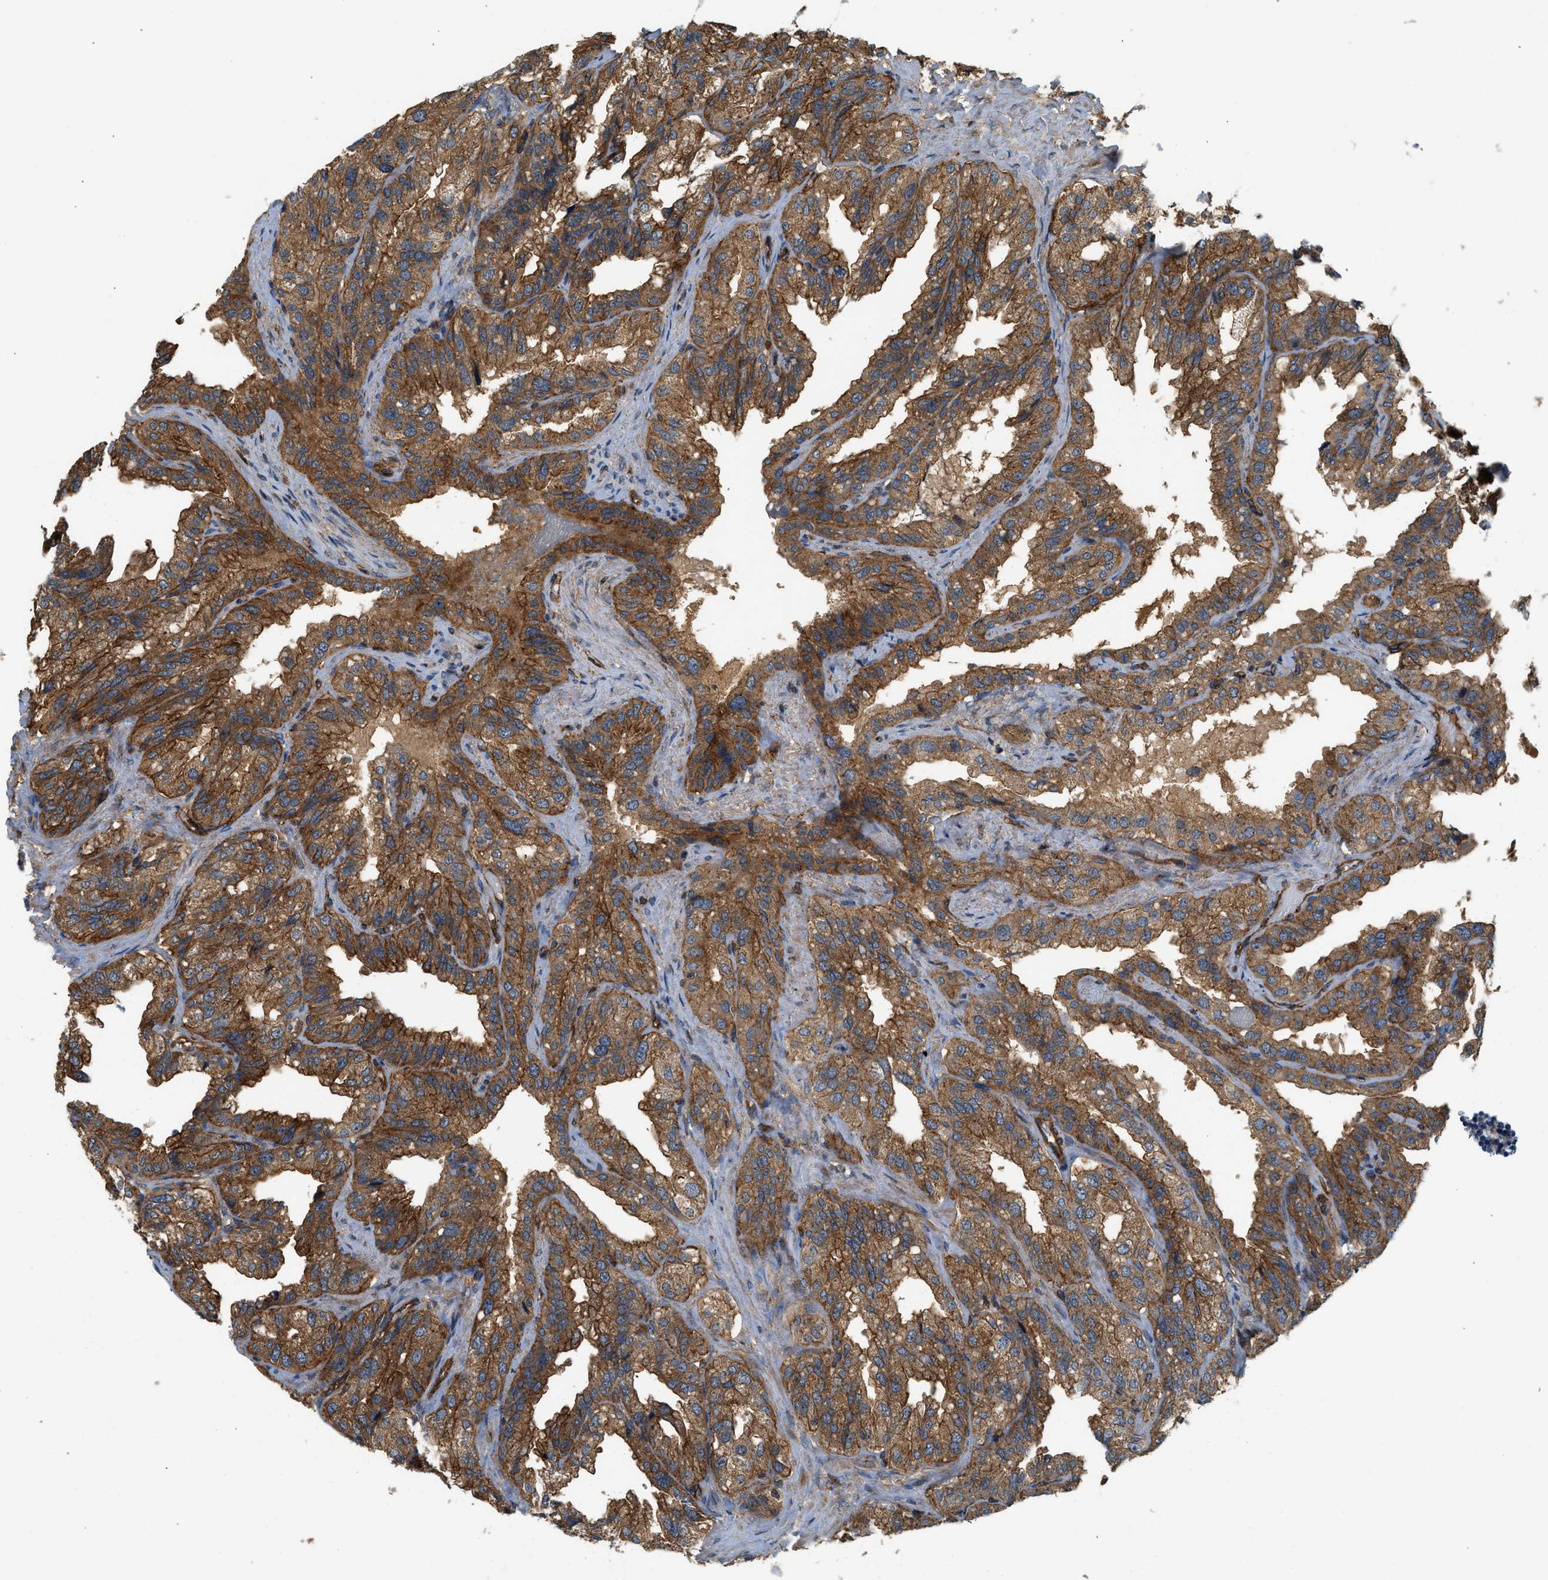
{"staining": {"intensity": "moderate", "quantity": ">75%", "location": "cytoplasmic/membranous"}, "tissue": "seminal vesicle", "cell_type": "Glandular cells", "image_type": "normal", "snomed": [{"axis": "morphology", "description": "Normal tissue, NOS"}, {"axis": "topography", "description": "Seminal veicle"}], "caption": "About >75% of glandular cells in normal seminal vesicle exhibit moderate cytoplasmic/membranous protein positivity as visualized by brown immunohistochemical staining.", "gene": "HIP1", "patient": {"sex": "male", "age": 68}}